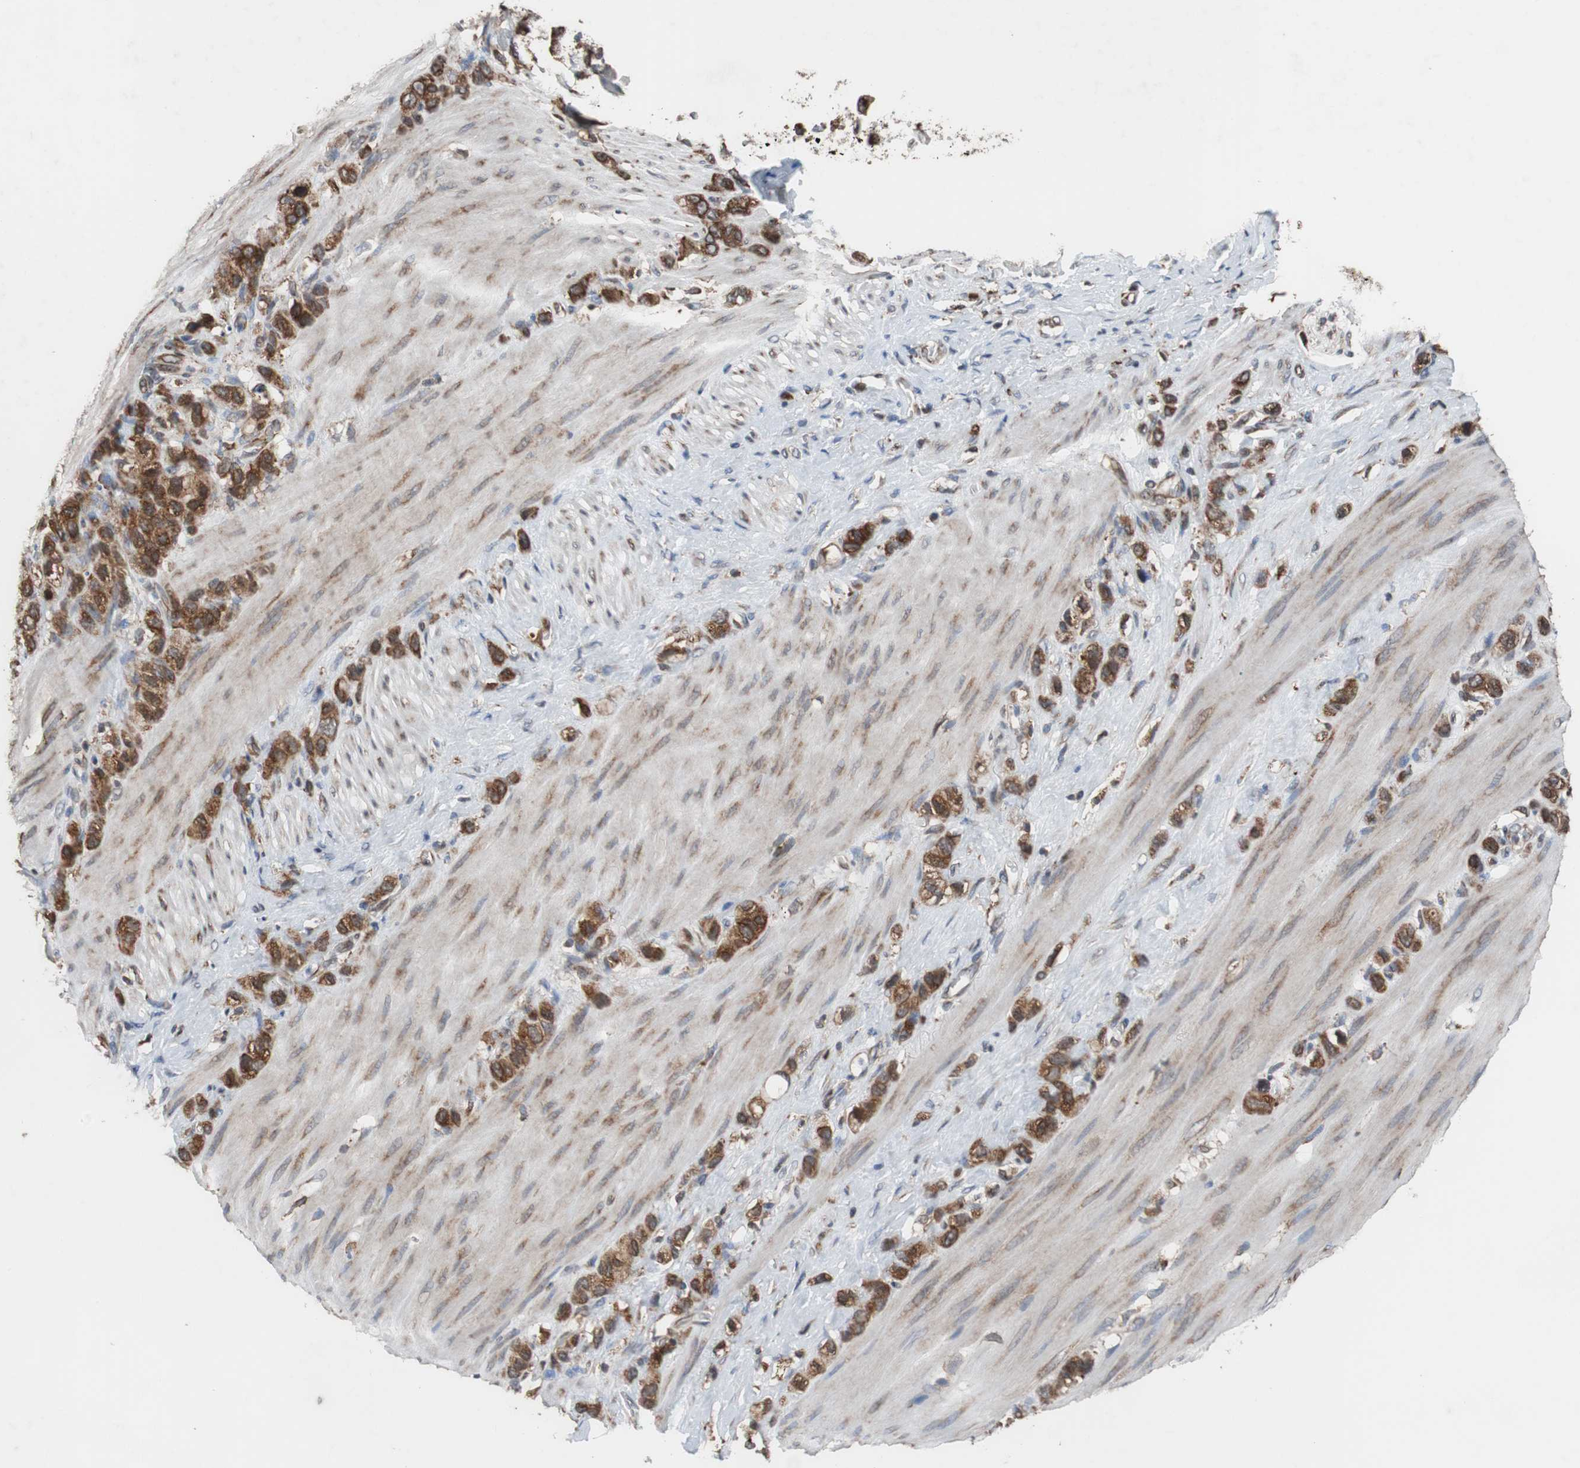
{"staining": {"intensity": "strong", "quantity": ">75%", "location": "cytoplasmic/membranous"}, "tissue": "stomach cancer", "cell_type": "Tumor cells", "image_type": "cancer", "snomed": [{"axis": "morphology", "description": "Normal tissue, NOS"}, {"axis": "morphology", "description": "Adenocarcinoma, NOS"}, {"axis": "morphology", "description": "Adenocarcinoma, High grade"}, {"axis": "topography", "description": "Stomach, upper"}, {"axis": "topography", "description": "Stomach"}], "caption": "An image of human stomach cancer (adenocarcinoma) stained for a protein displays strong cytoplasmic/membranous brown staining in tumor cells.", "gene": "USP10", "patient": {"sex": "female", "age": 65}}